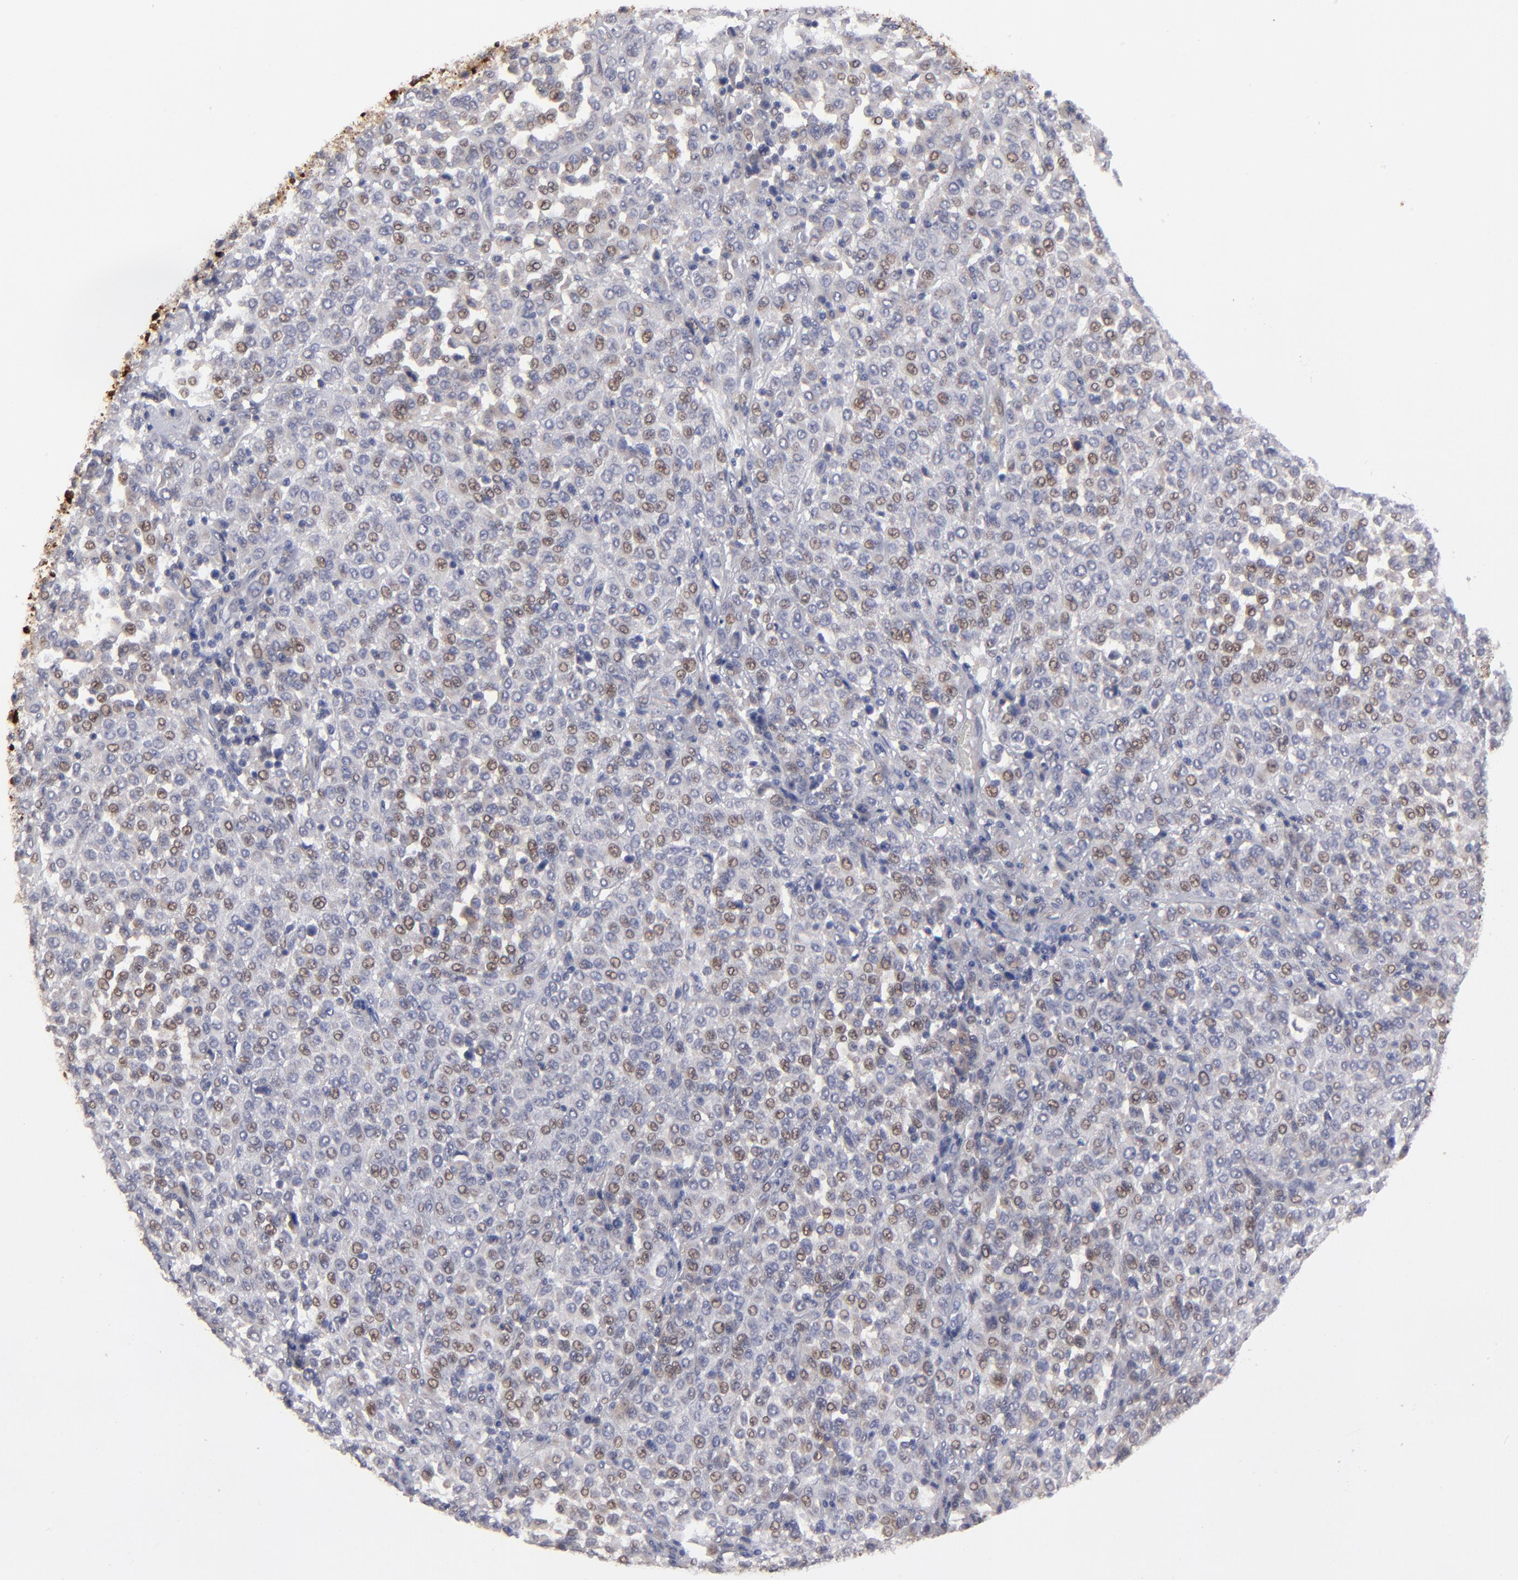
{"staining": {"intensity": "weak", "quantity": "25%-75%", "location": "nuclear"}, "tissue": "melanoma", "cell_type": "Tumor cells", "image_type": "cancer", "snomed": [{"axis": "morphology", "description": "Malignant melanoma, Metastatic site"}, {"axis": "topography", "description": "Pancreas"}], "caption": "A low amount of weak nuclear expression is seen in approximately 25%-75% of tumor cells in melanoma tissue.", "gene": "GPM6B", "patient": {"sex": "female", "age": 30}}